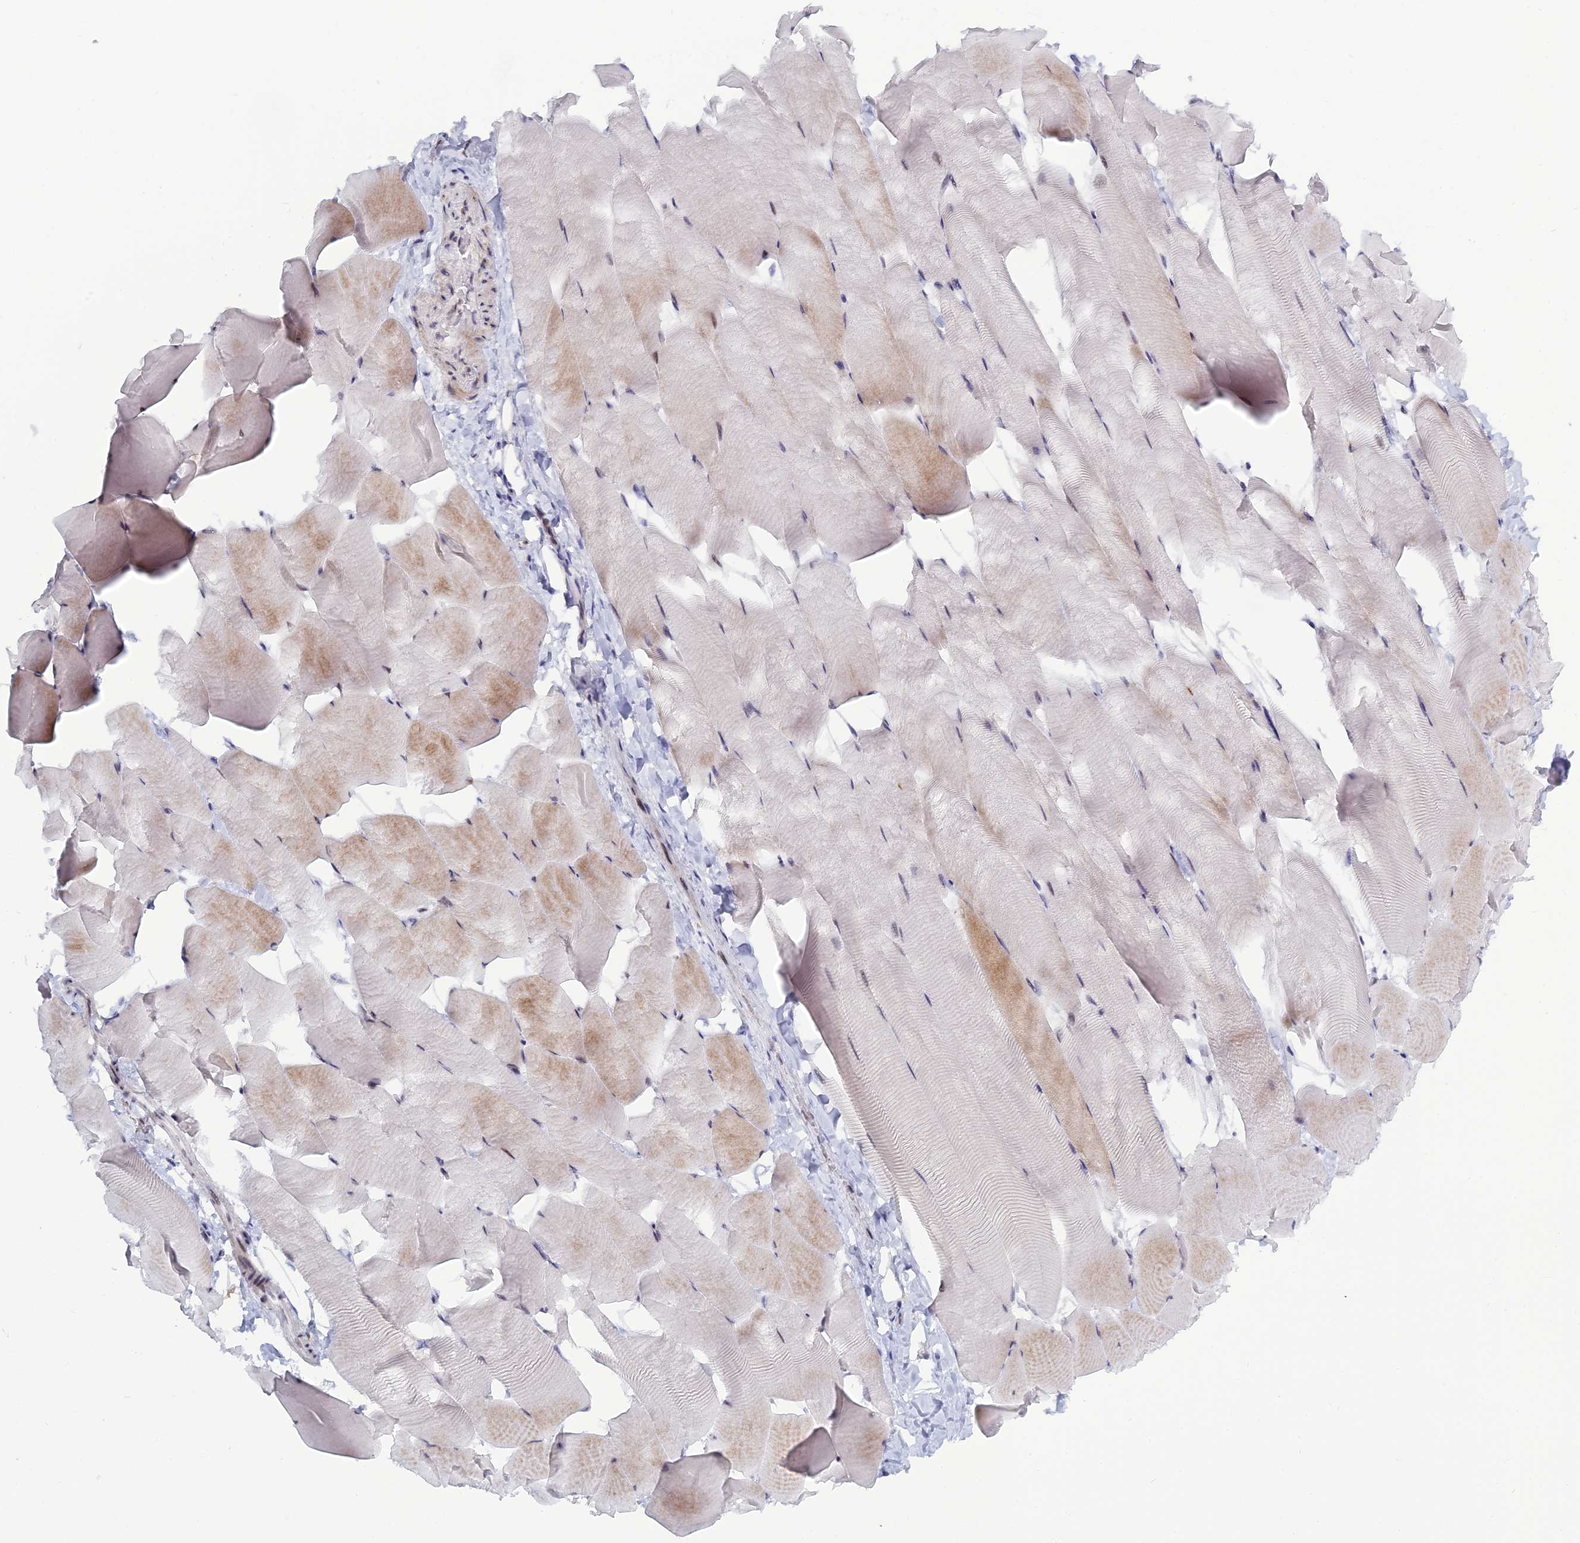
{"staining": {"intensity": "moderate", "quantity": "<25%", "location": "cytoplasmic/membranous"}, "tissue": "skeletal muscle", "cell_type": "Myocytes", "image_type": "normal", "snomed": [{"axis": "morphology", "description": "Normal tissue, NOS"}, {"axis": "topography", "description": "Skeletal muscle"}], "caption": "DAB (3,3'-diaminobenzidine) immunohistochemical staining of unremarkable human skeletal muscle exhibits moderate cytoplasmic/membranous protein expression in approximately <25% of myocytes. (Brightfield microscopy of DAB IHC at high magnification).", "gene": "NOL4L", "patient": {"sex": "male", "age": 25}}